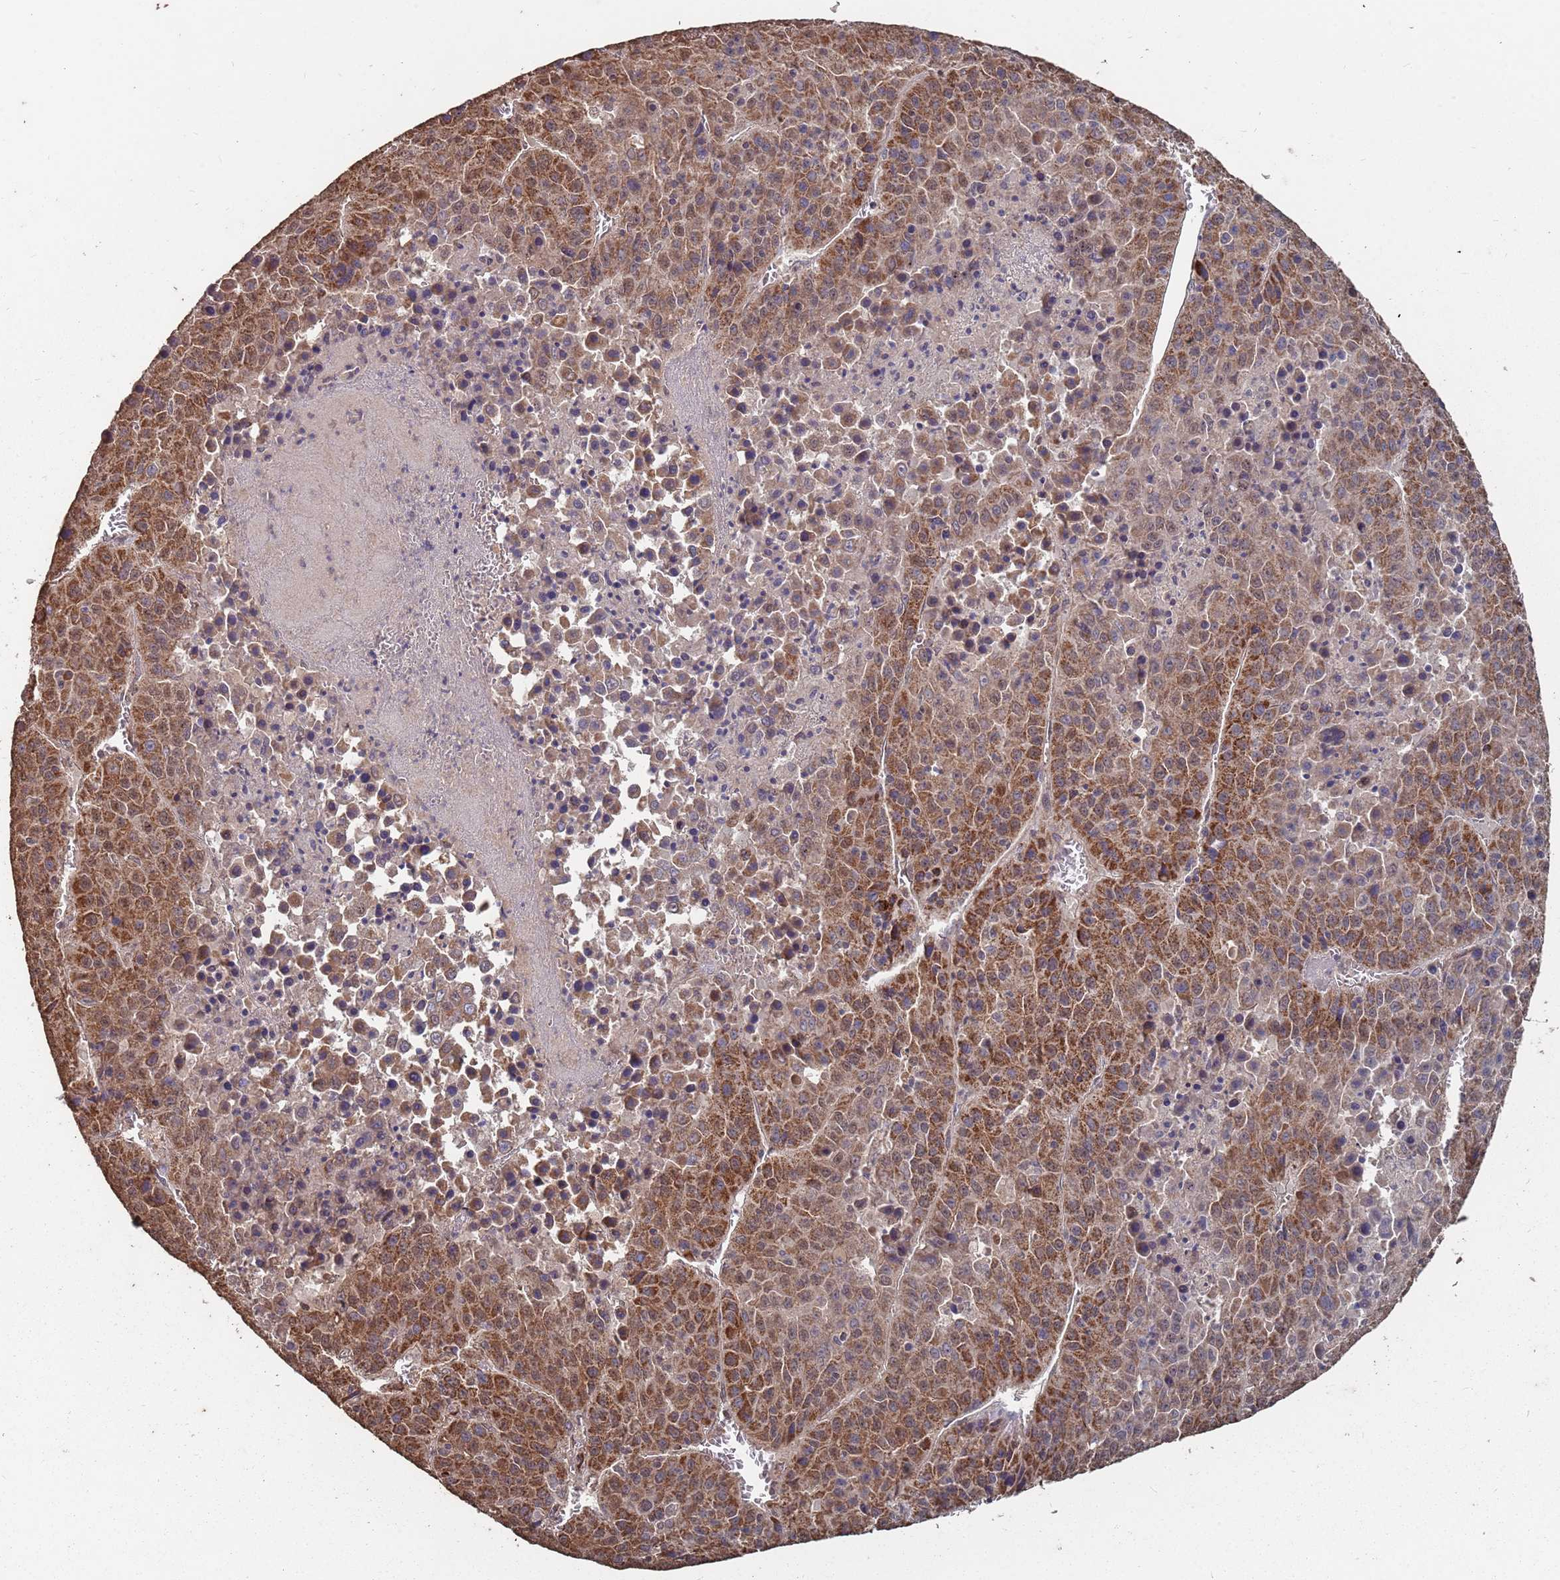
{"staining": {"intensity": "strong", "quantity": ">75%", "location": "cytoplasmic/membranous"}, "tissue": "liver cancer", "cell_type": "Tumor cells", "image_type": "cancer", "snomed": [{"axis": "morphology", "description": "Carcinoma, Hepatocellular, NOS"}, {"axis": "topography", "description": "Liver"}], "caption": "This is an image of immunohistochemistry (IHC) staining of liver cancer (hepatocellular carcinoma), which shows strong expression in the cytoplasmic/membranous of tumor cells.", "gene": "PRORP", "patient": {"sex": "female", "age": 53}}